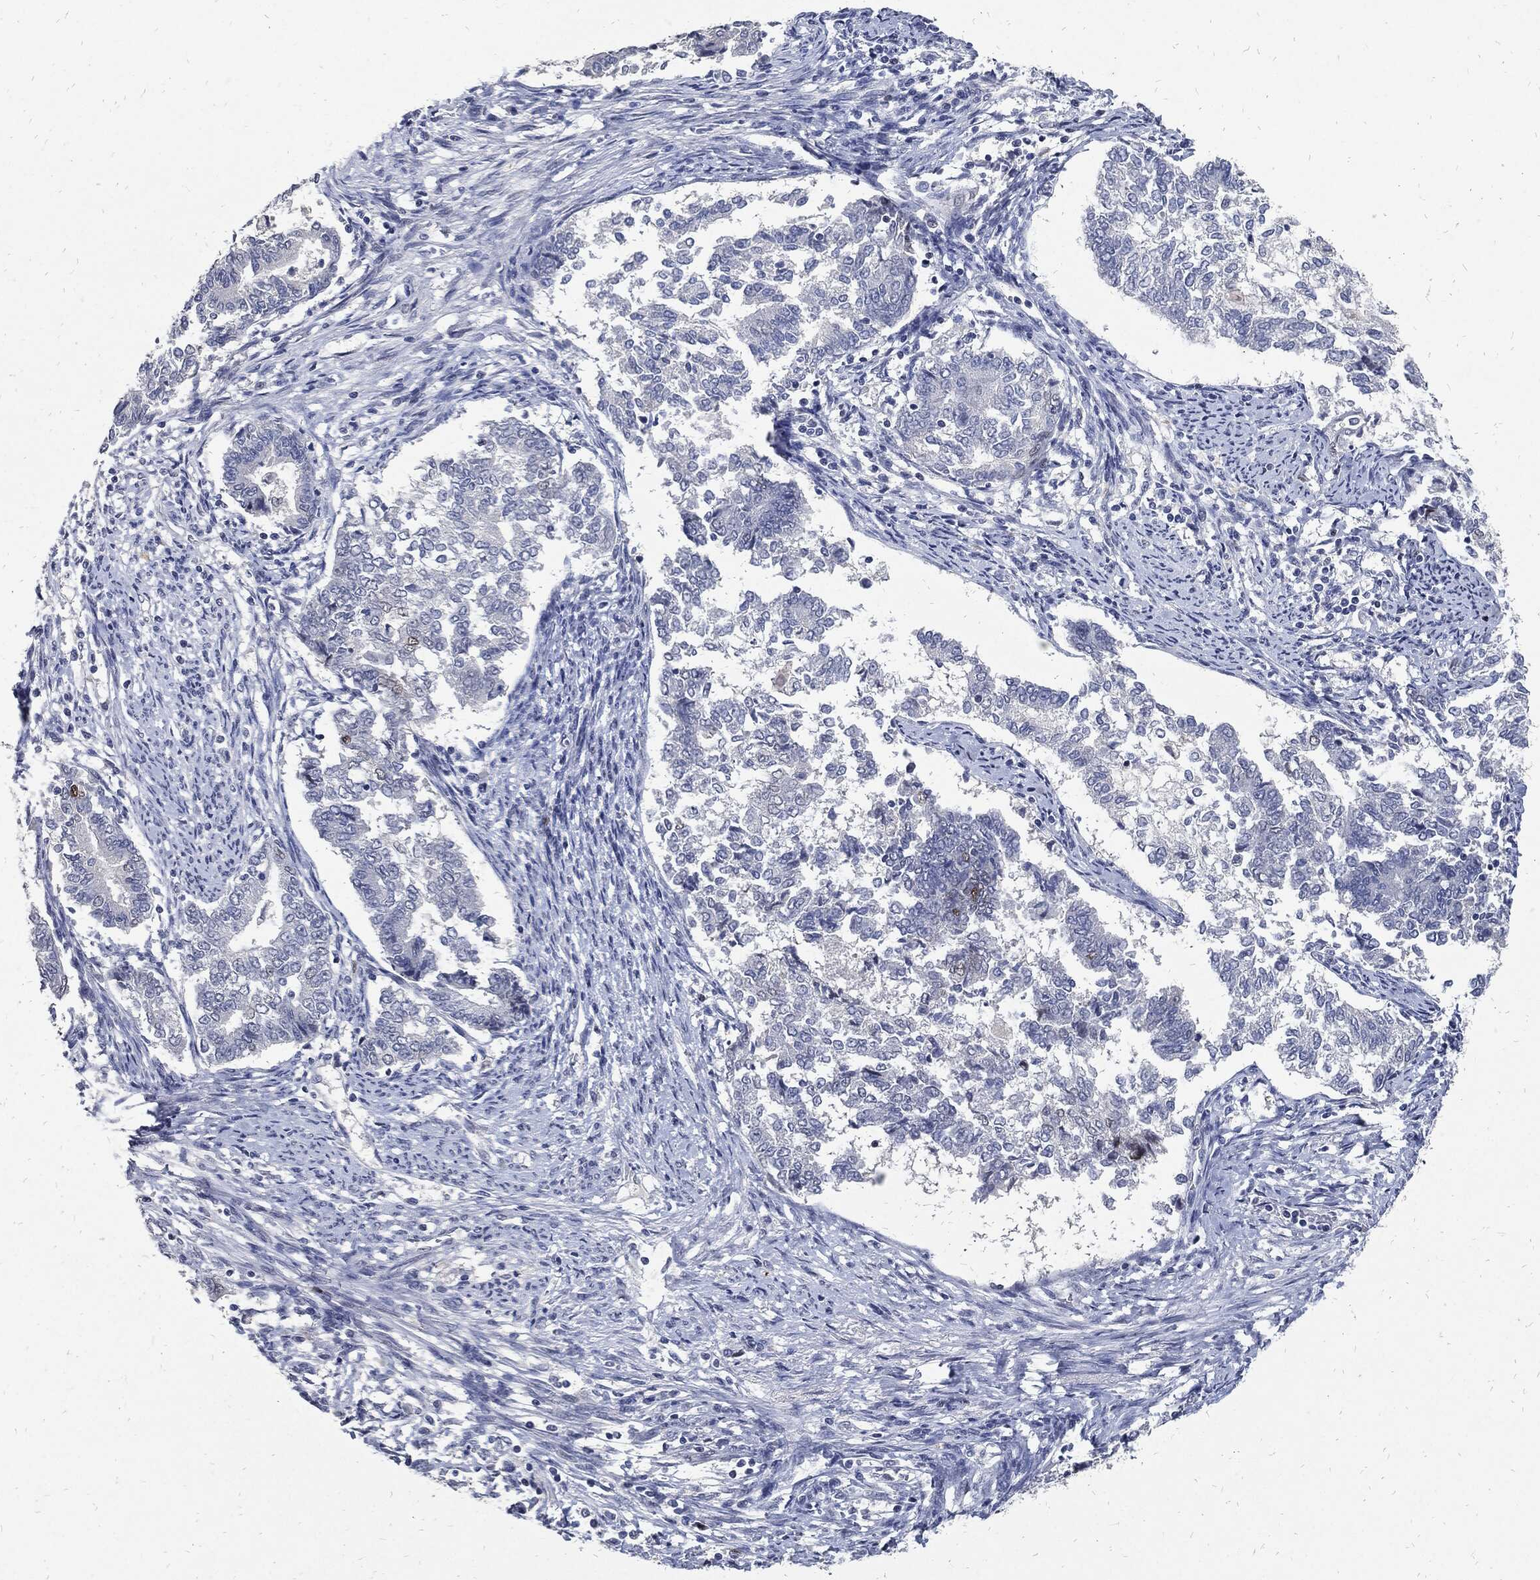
{"staining": {"intensity": "negative", "quantity": "none", "location": "none"}, "tissue": "endometrial cancer", "cell_type": "Tumor cells", "image_type": "cancer", "snomed": [{"axis": "morphology", "description": "Adenocarcinoma, NOS"}, {"axis": "topography", "description": "Endometrium"}], "caption": "High magnification brightfield microscopy of adenocarcinoma (endometrial) stained with DAB (brown) and counterstained with hematoxylin (blue): tumor cells show no significant expression.", "gene": "JUN", "patient": {"sex": "female", "age": 65}}